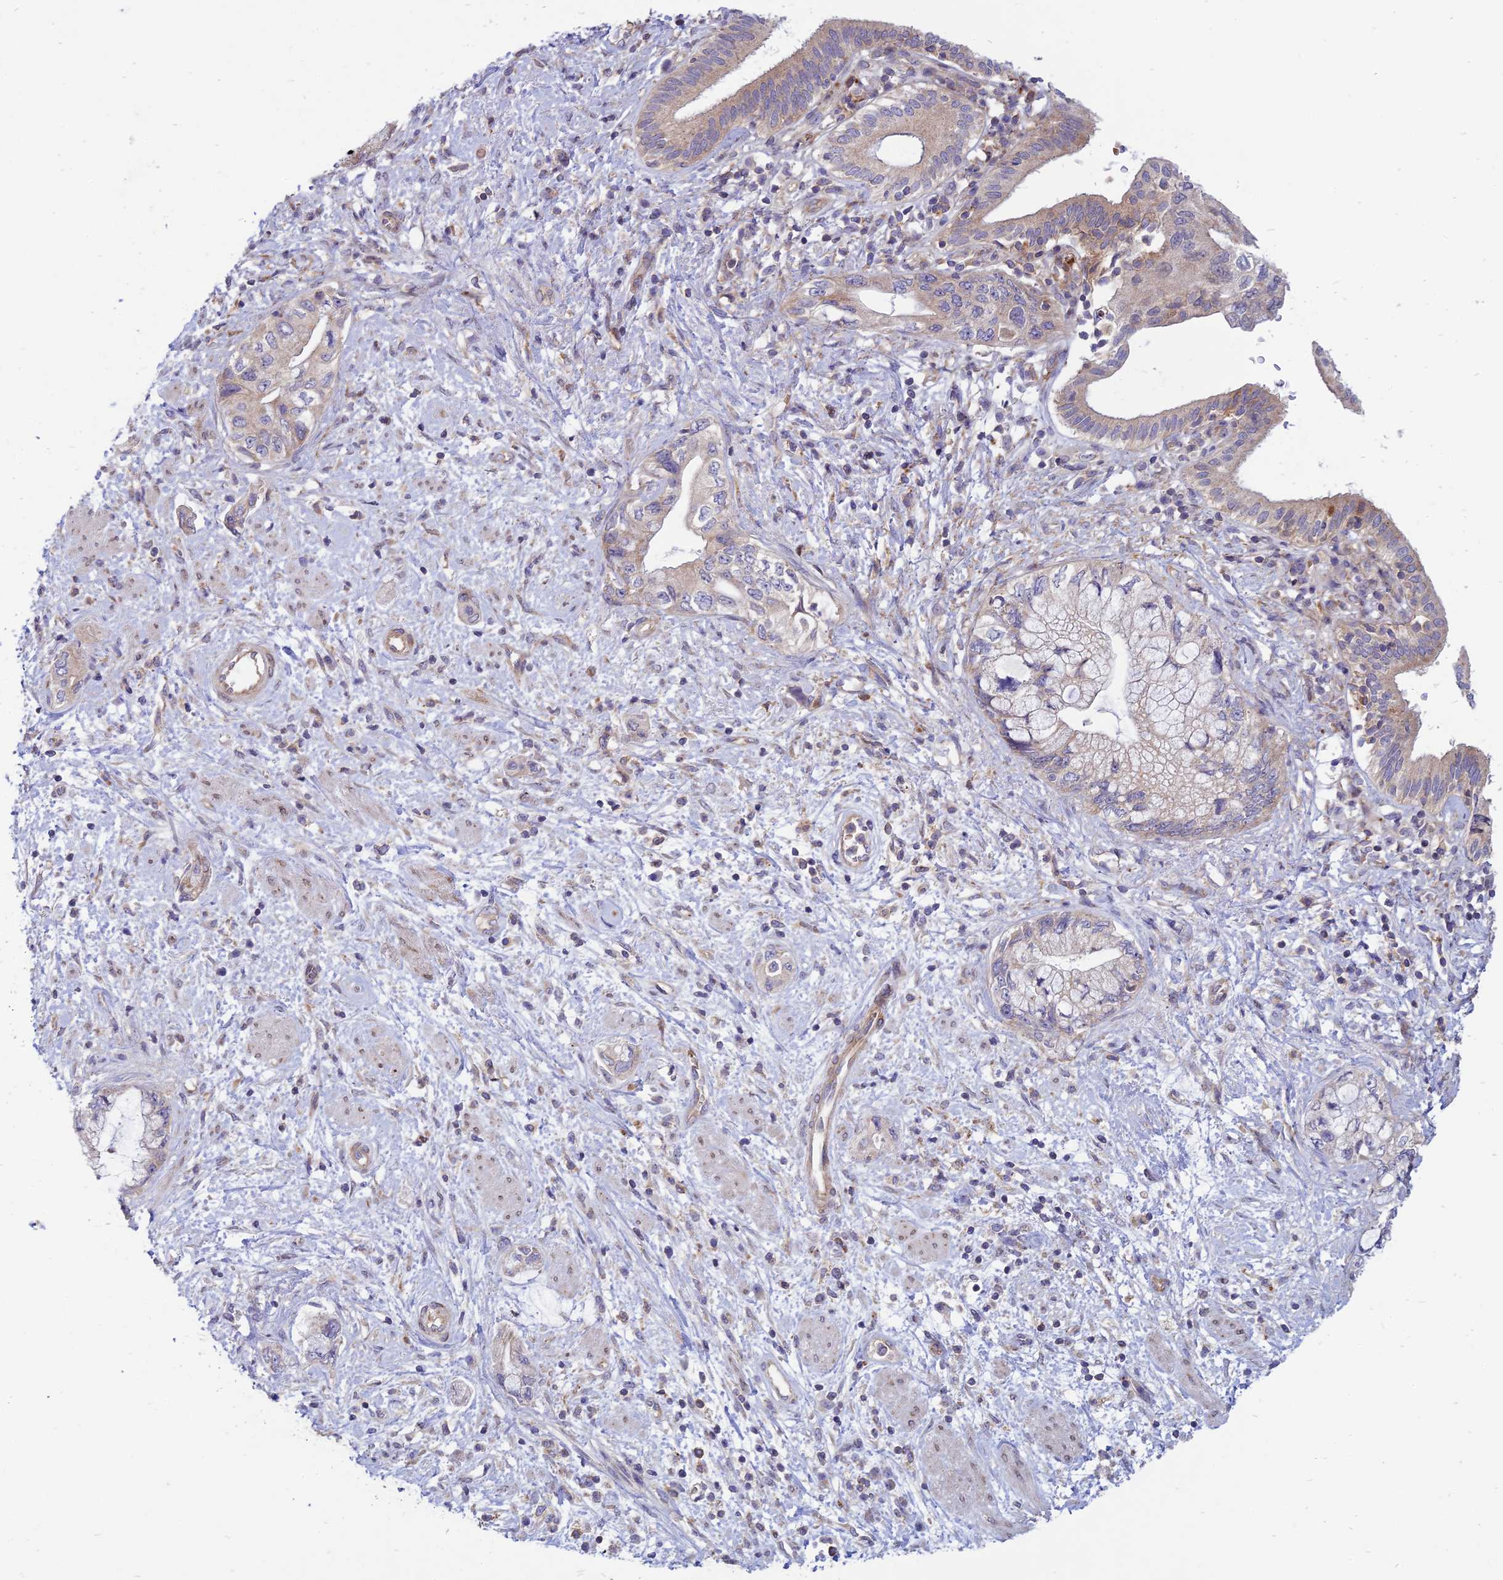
{"staining": {"intensity": "weak", "quantity": "<25%", "location": "cytoplasmic/membranous"}, "tissue": "pancreatic cancer", "cell_type": "Tumor cells", "image_type": "cancer", "snomed": [{"axis": "morphology", "description": "Adenocarcinoma, NOS"}, {"axis": "topography", "description": "Pancreas"}], "caption": "Pancreatic adenocarcinoma was stained to show a protein in brown. There is no significant expression in tumor cells.", "gene": "PHKA2", "patient": {"sex": "female", "age": 73}}